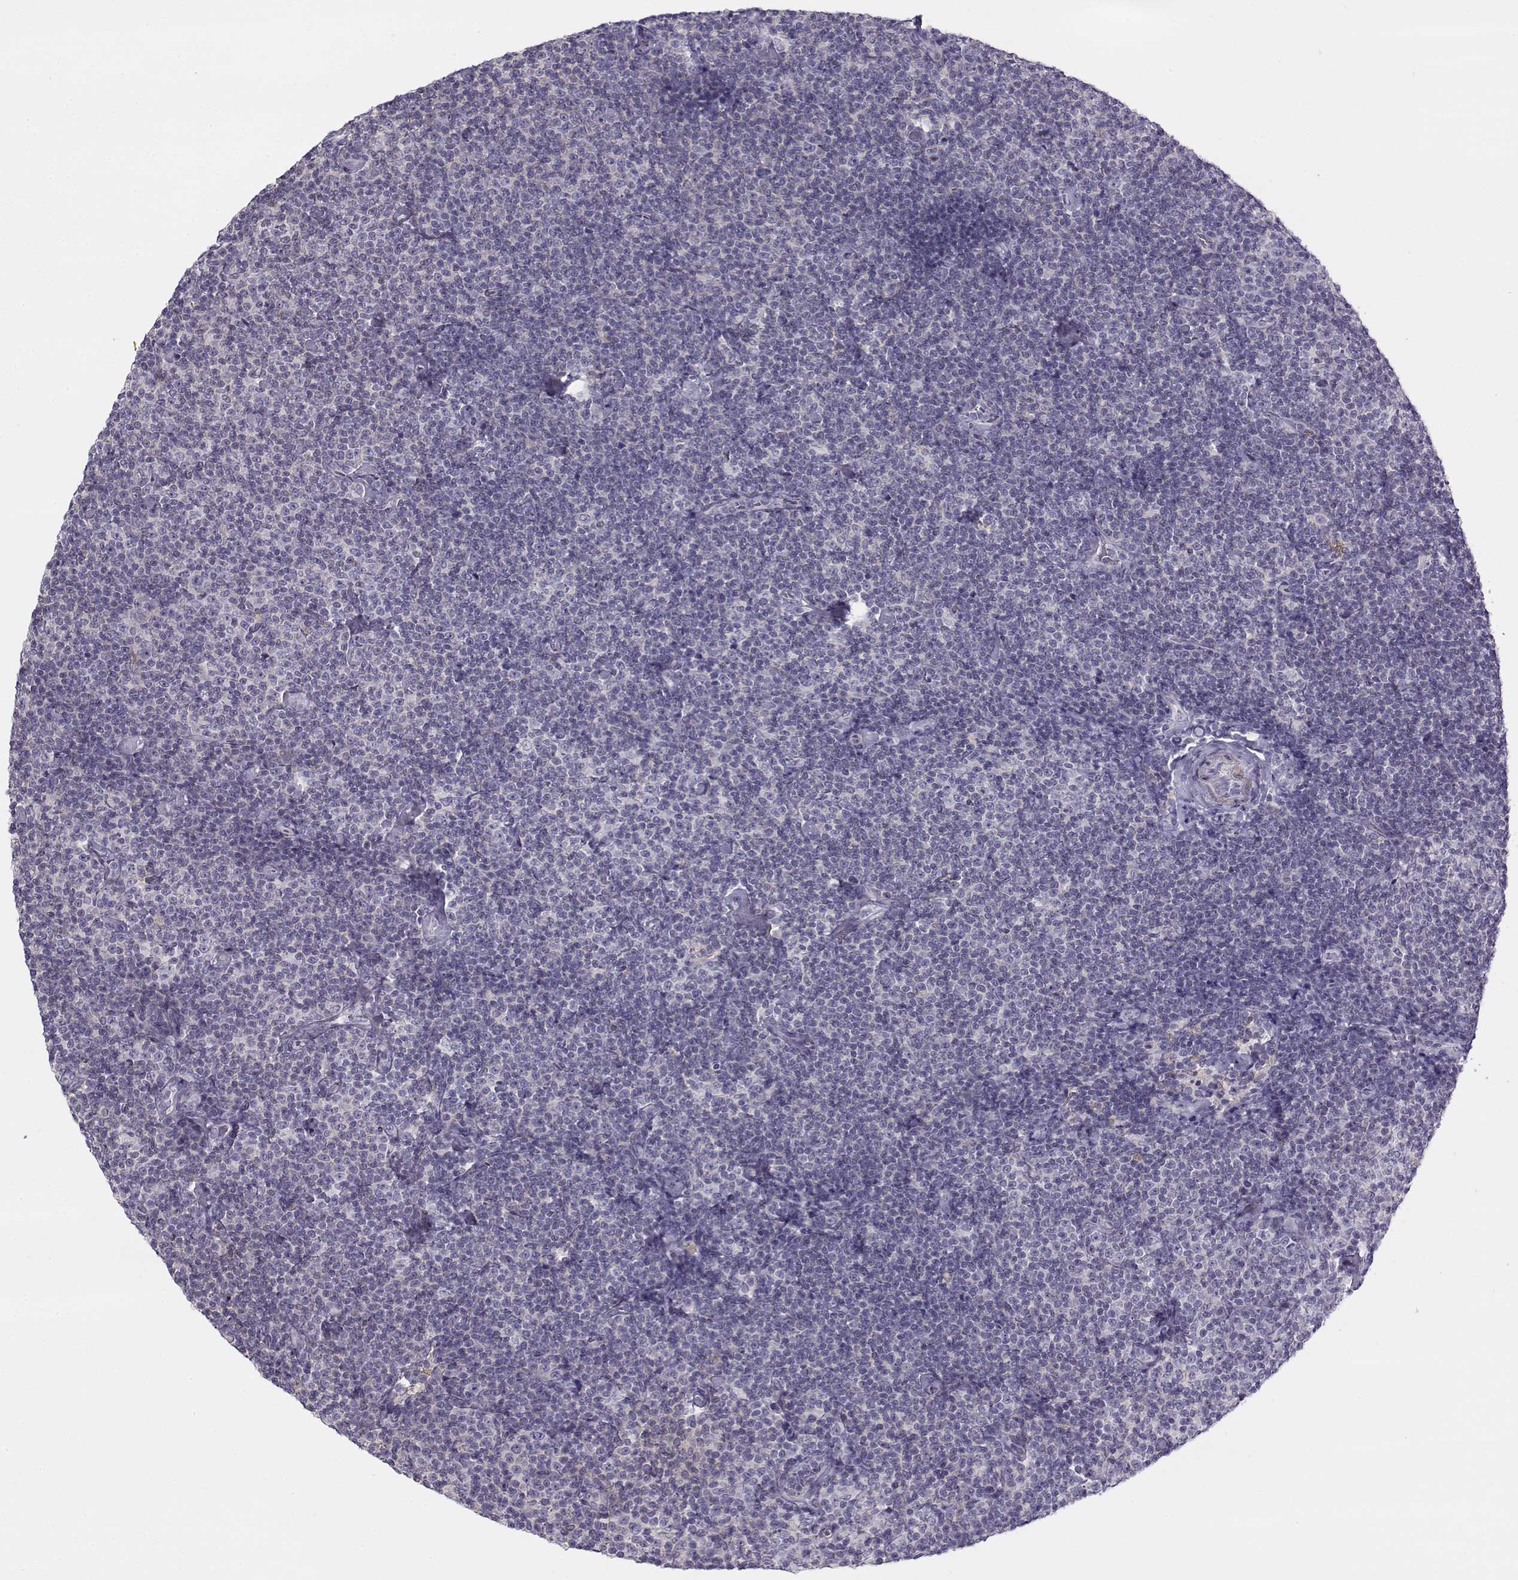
{"staining": {"intensity": "negative", "quantity": "none", "location": "none"}, "tissue": "lymphoma", "cell_type": "Tumor cells", "image_type": "cancer", "snomed": [{"axis": "morphology", "description": "Malignant lymphoma, non-Hodgkin's type, Low grade"}, {"axis": "topography", "description": "Lymph node"}], "caption": "The image reveals no staining of tumor cells in malignant lymphoma, non-Hodgkin's type (low-grade).", "gene": "UCP3", "patient": {"sex": "male", "age": 81}}